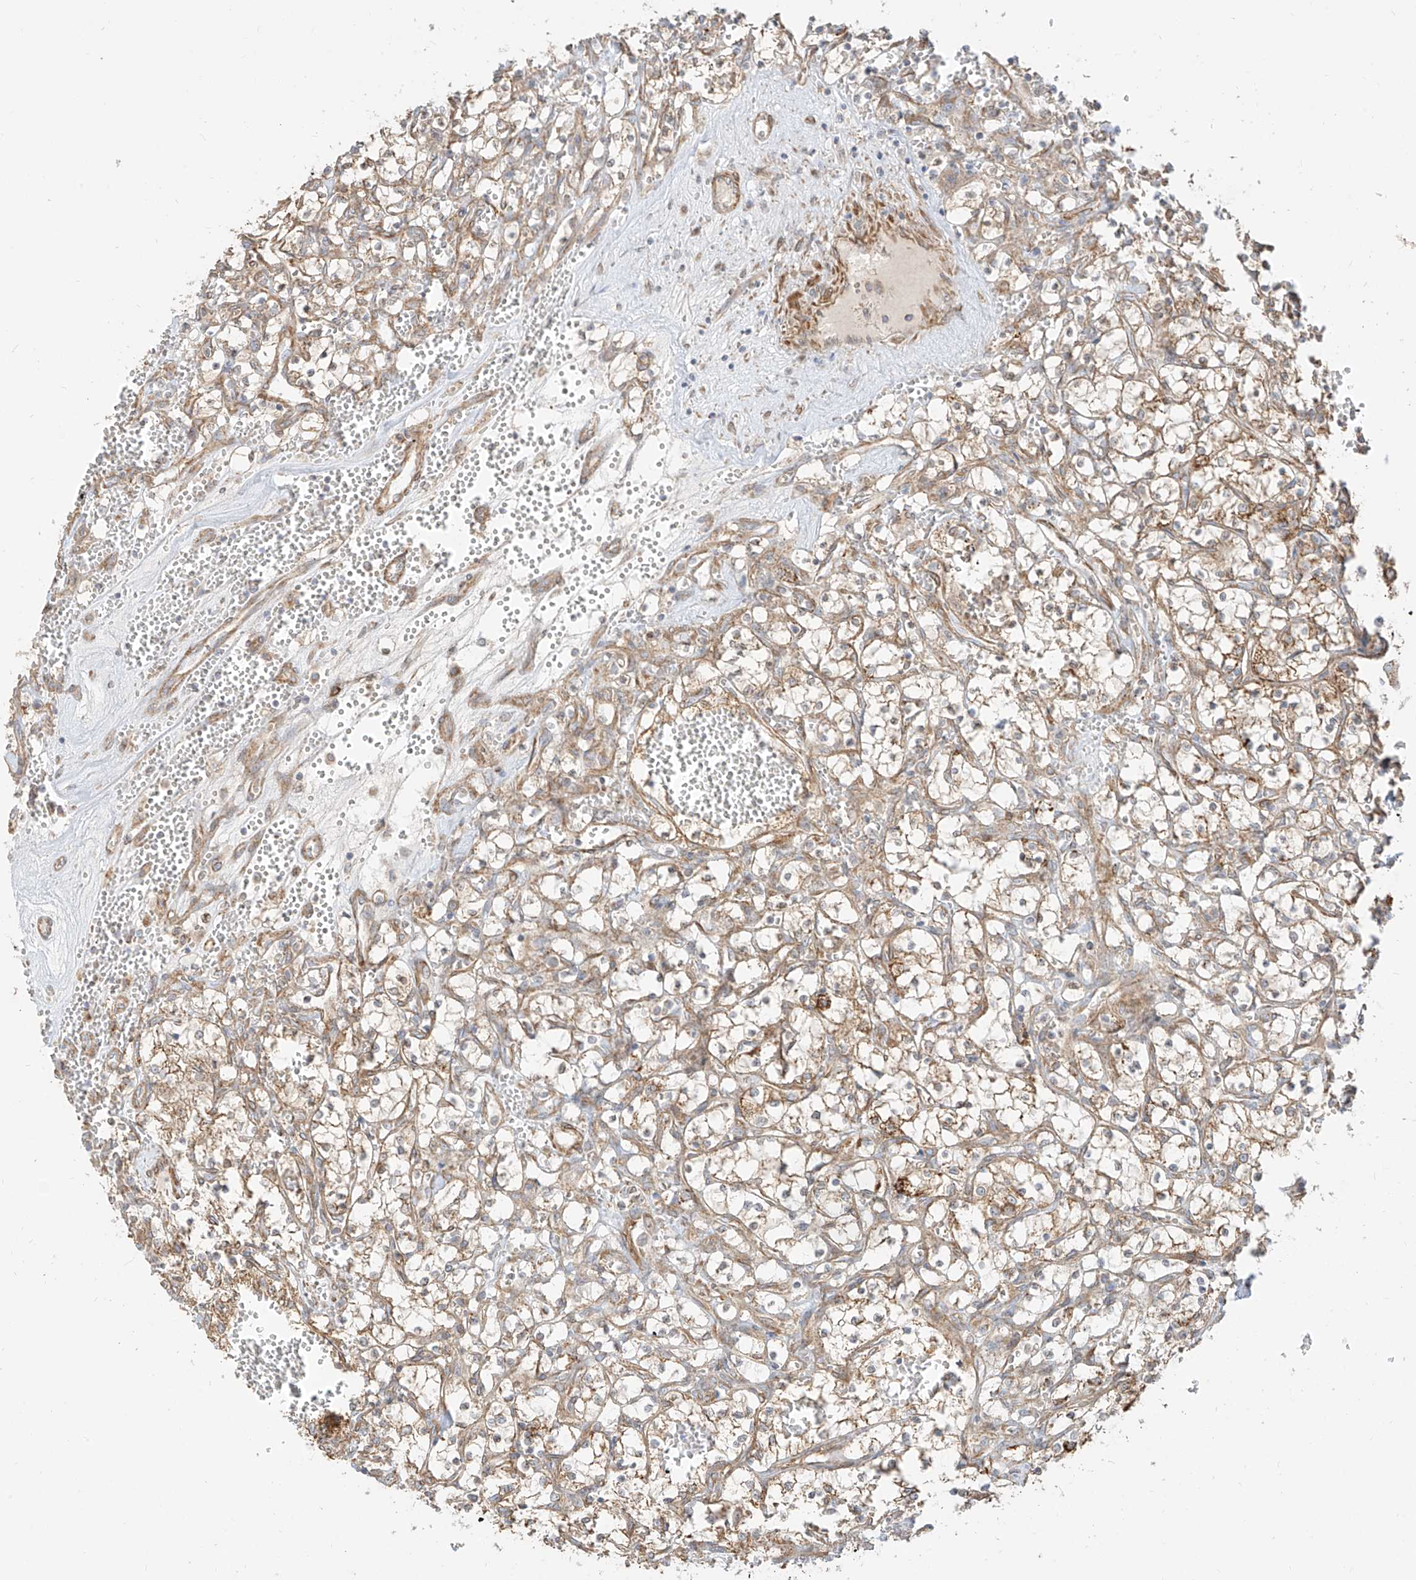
{"staining": {"intensity": "moderate", "quantity": ">75%", "location": "cytoplasmic/membranous"}, "tissue": "renal cancer", "cell_type": "Tumor cells", "image_type": "cancer", "snomed": [{"axis": "morphology", "description": "Adenocarcinoma, NOS"}, {"axis": "topography", "description": "Kidney"}], "caption": "The immunohistochemical stain shows moderate cytoplasmic/membranous positivity in tumor cells of renal cancer tissue.", "gene": "PLCL1", "patient": {"sex": "female", "age": 69}}